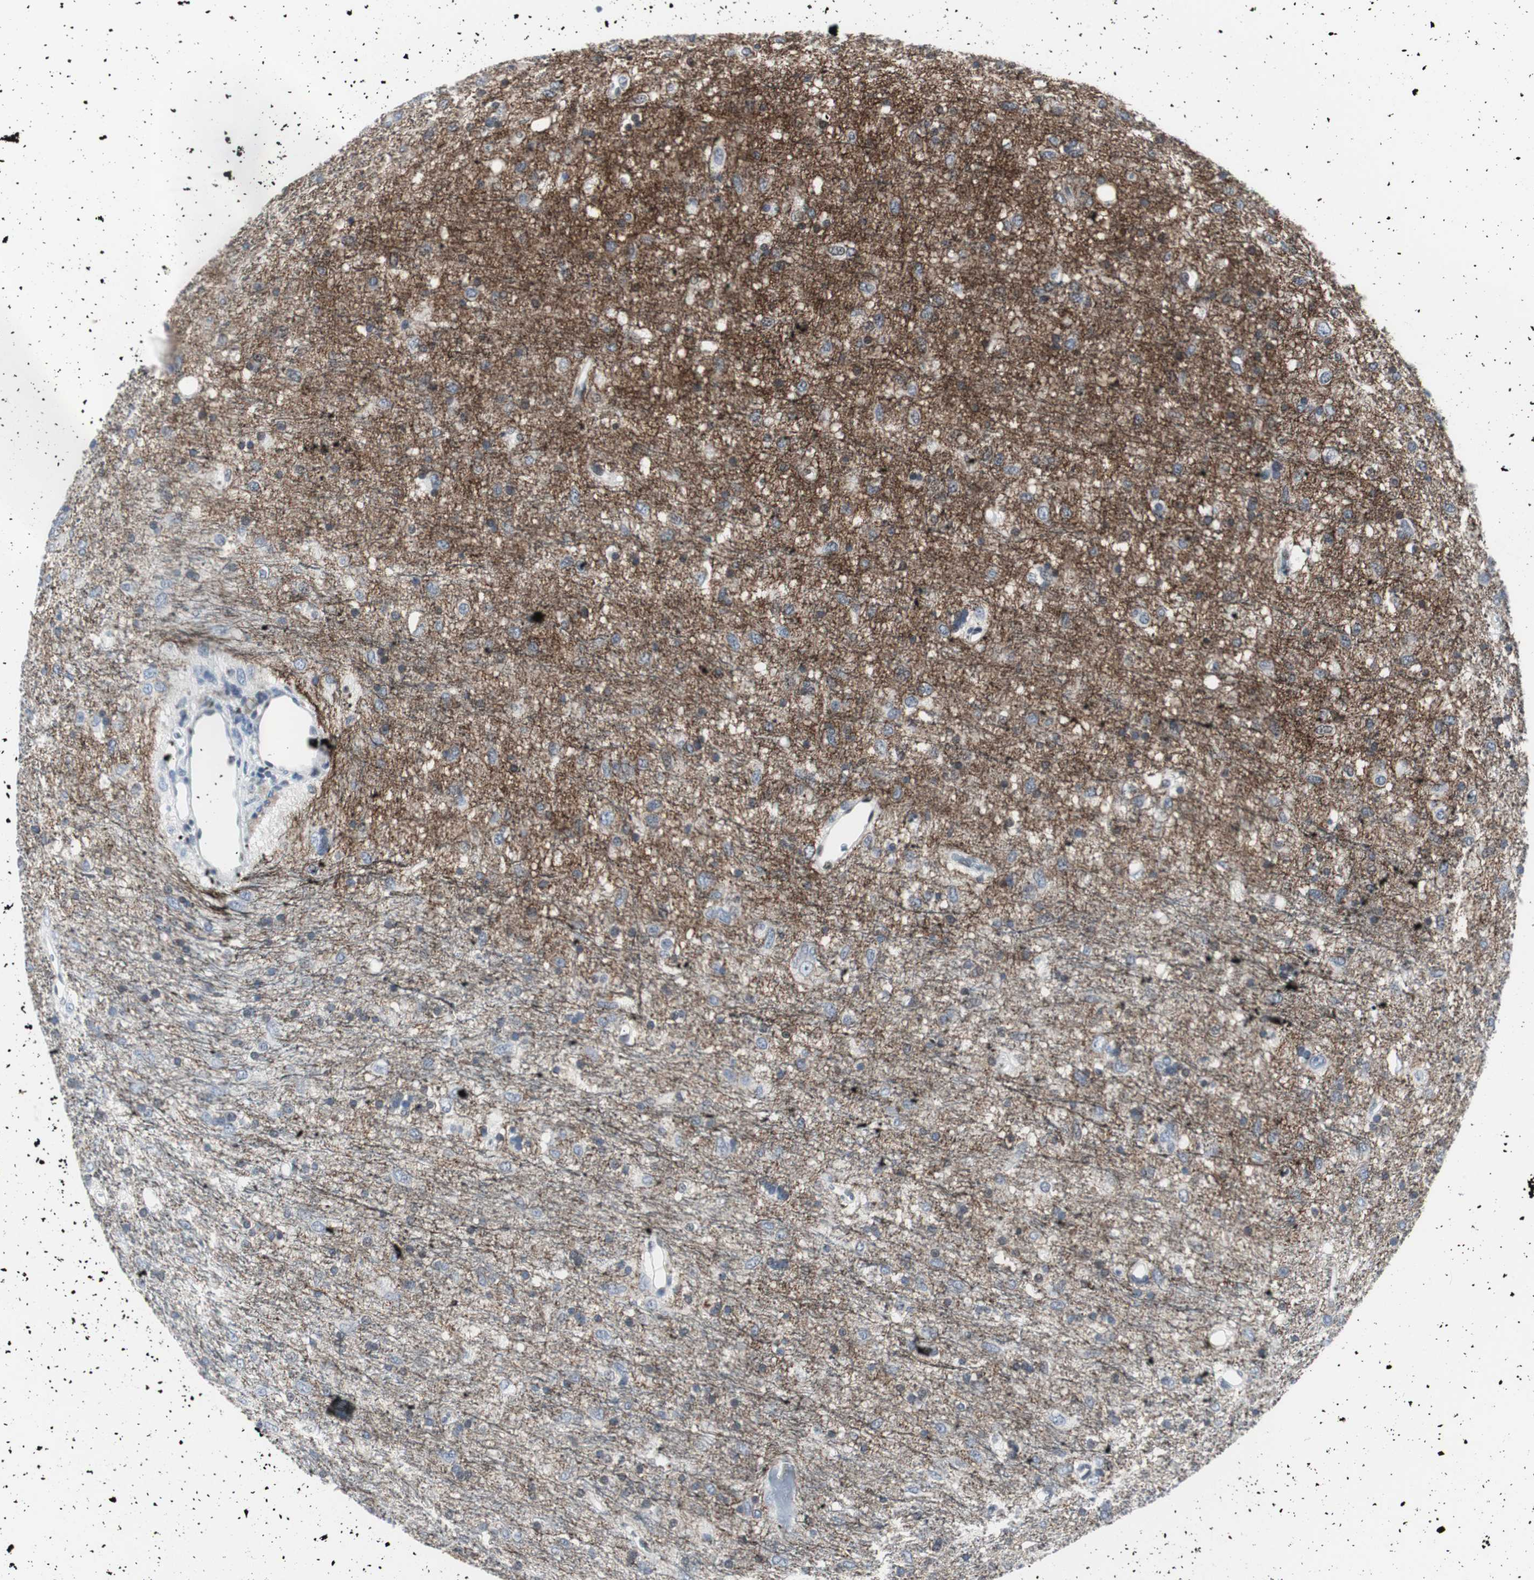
{"staining": {"intensity": "weak", "quantity": "25%-75%", "location": "cytoplasmic/membranous"}, "tissue": "glioma", "cell_type": "Tumor cells", "image_type": "cancer", "snomed": [{"axis": "morphology", "description": "Glioma, malignant, Low grade"}, {"axis": "topography", "description": "Brain"}], "caption": "The immunohistochemical stain highlights weak cytoplasmic/membranous staining in tumor cells of low-grade glioma (malignant) tissue.", "gene": "GAP43", "patient": {"sex": "male", "age": 77}}